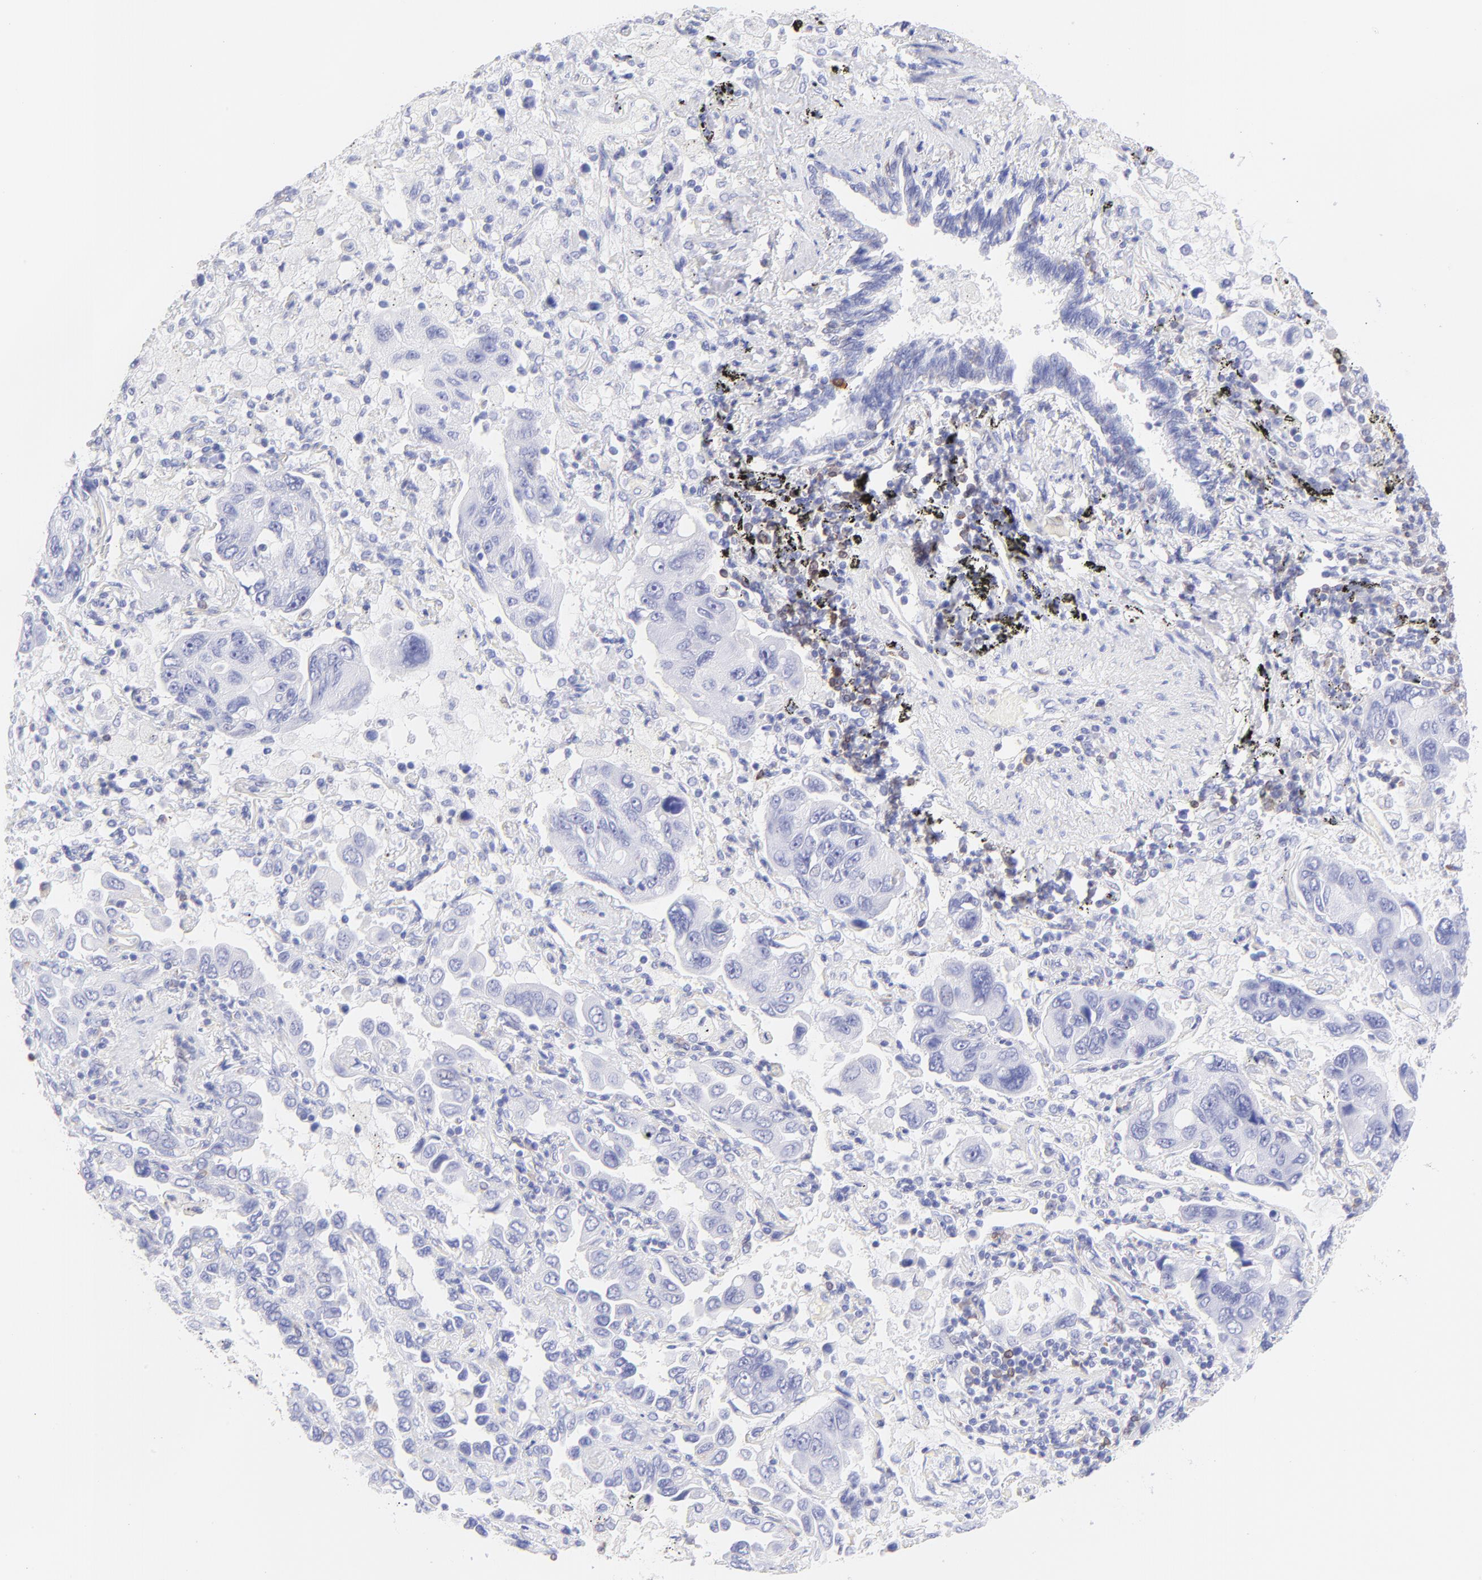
{"staining": {"intensity": "negative", "quantity": "none", "location": "none"}, "tissue": "lung cancer", "cell_type": "Tumor cells", "image_type": "cancer", "snomed": [{"axis": "morphology", "description": "Adenocarcinoma, NOS"}, {"axis": "topography", "description": "Lung"}], "caption": "Immunohistochemistry (IHC) of adenocarcinoma (lung) demonstrates no staining in tumor cells.", "gene": "IRAG2", "patient": {"sex": "male", "age": 64}}